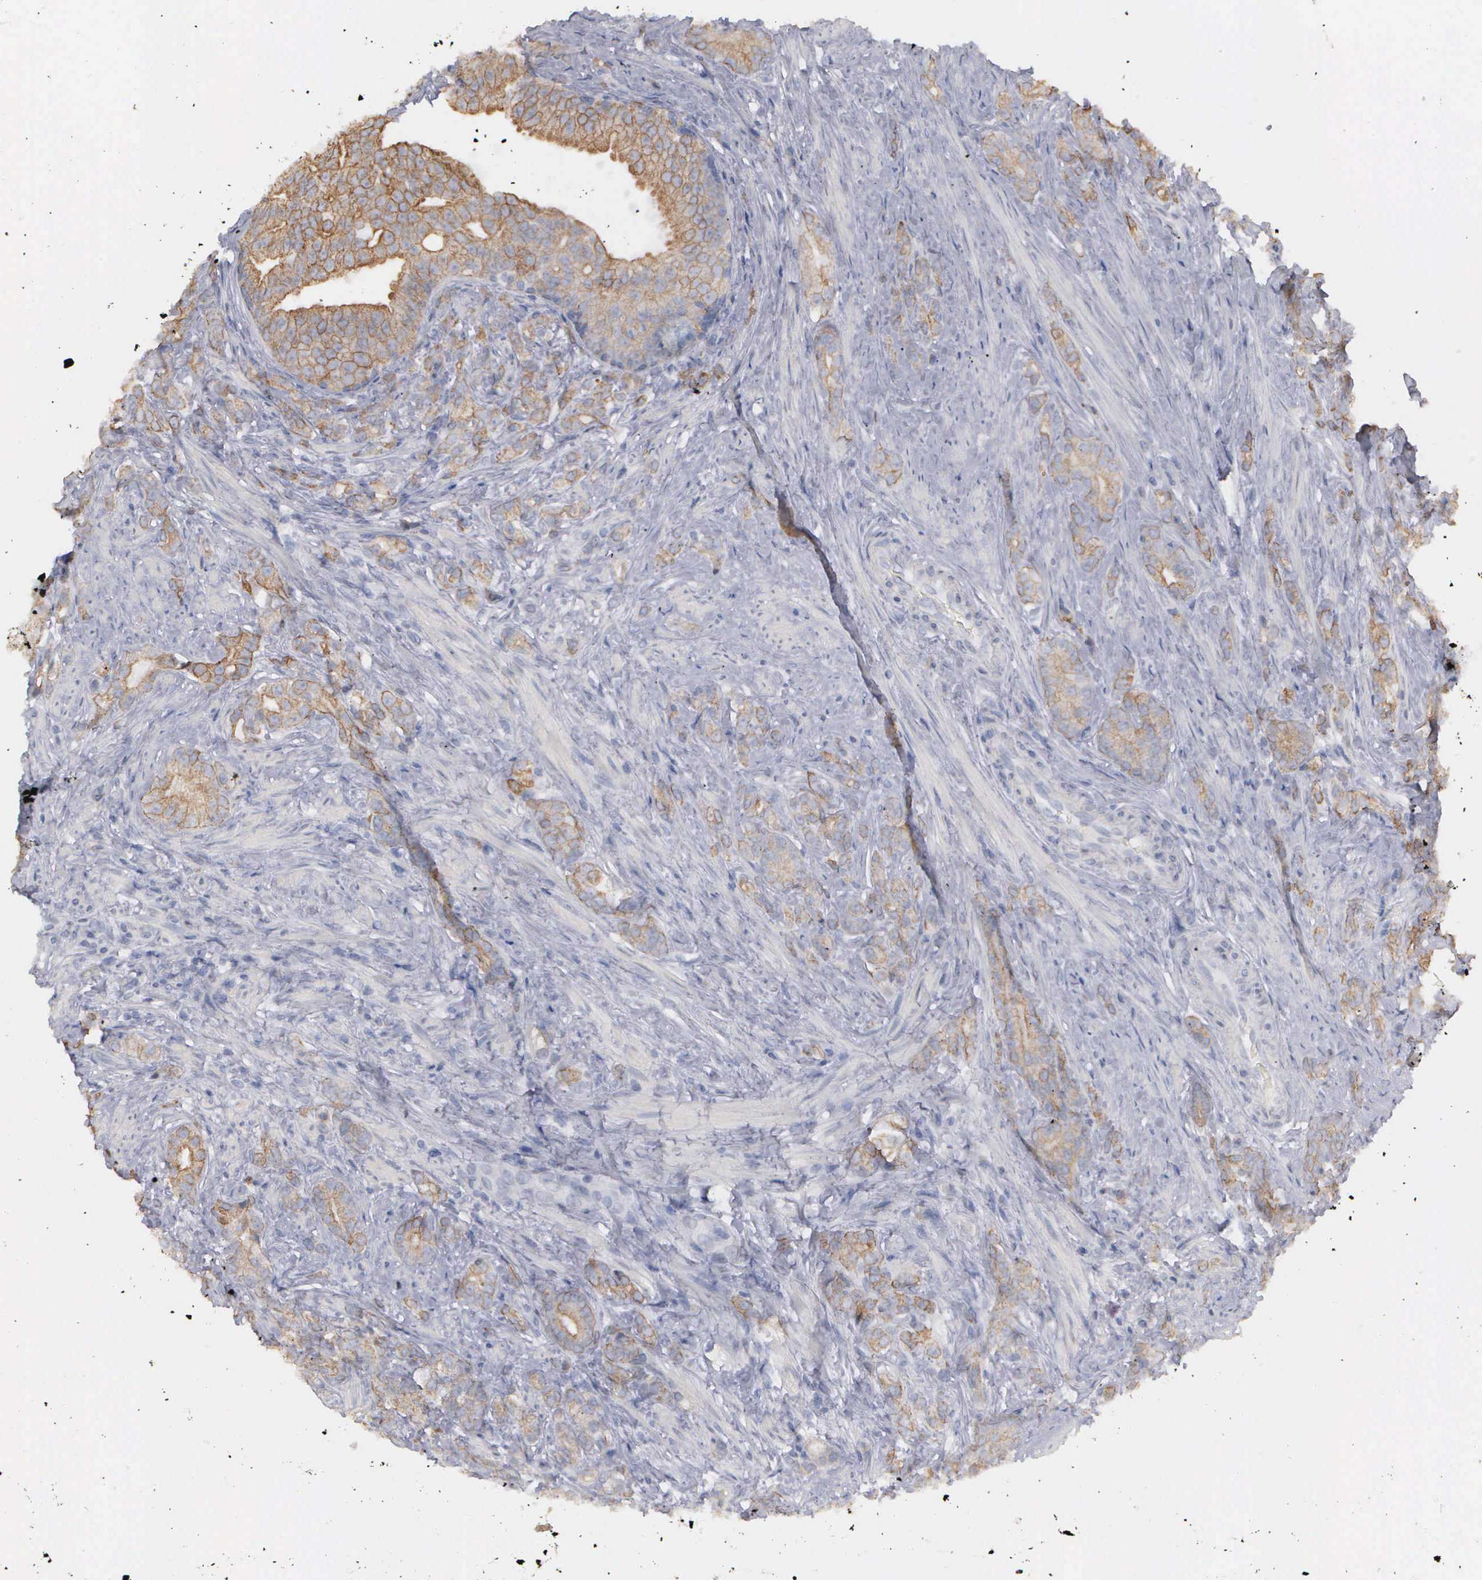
{"staining": {"intensity": "weak", "quantity": "25%-75%", "location": "cytoplasmic/membranous"}, "tissue": "prostate cancer", "cell_type": "Tumor cells", "image_type": "cancer", "snomed": [{"axis": "morphology", "description": "Adenocarcinoma, Medium grade"}, {"axis": "topography", "description": "Prostate"}], "caption": "An image of prostate medium-grade adenocarcinoma stained for a protein demonstrates weak cytoplasmic/membranous brown staining in tumor cells. (IHC, brightfield microscopy, high magnification).", "gene": "WDR89", "patient": {"sex": "male", "age": 59}}